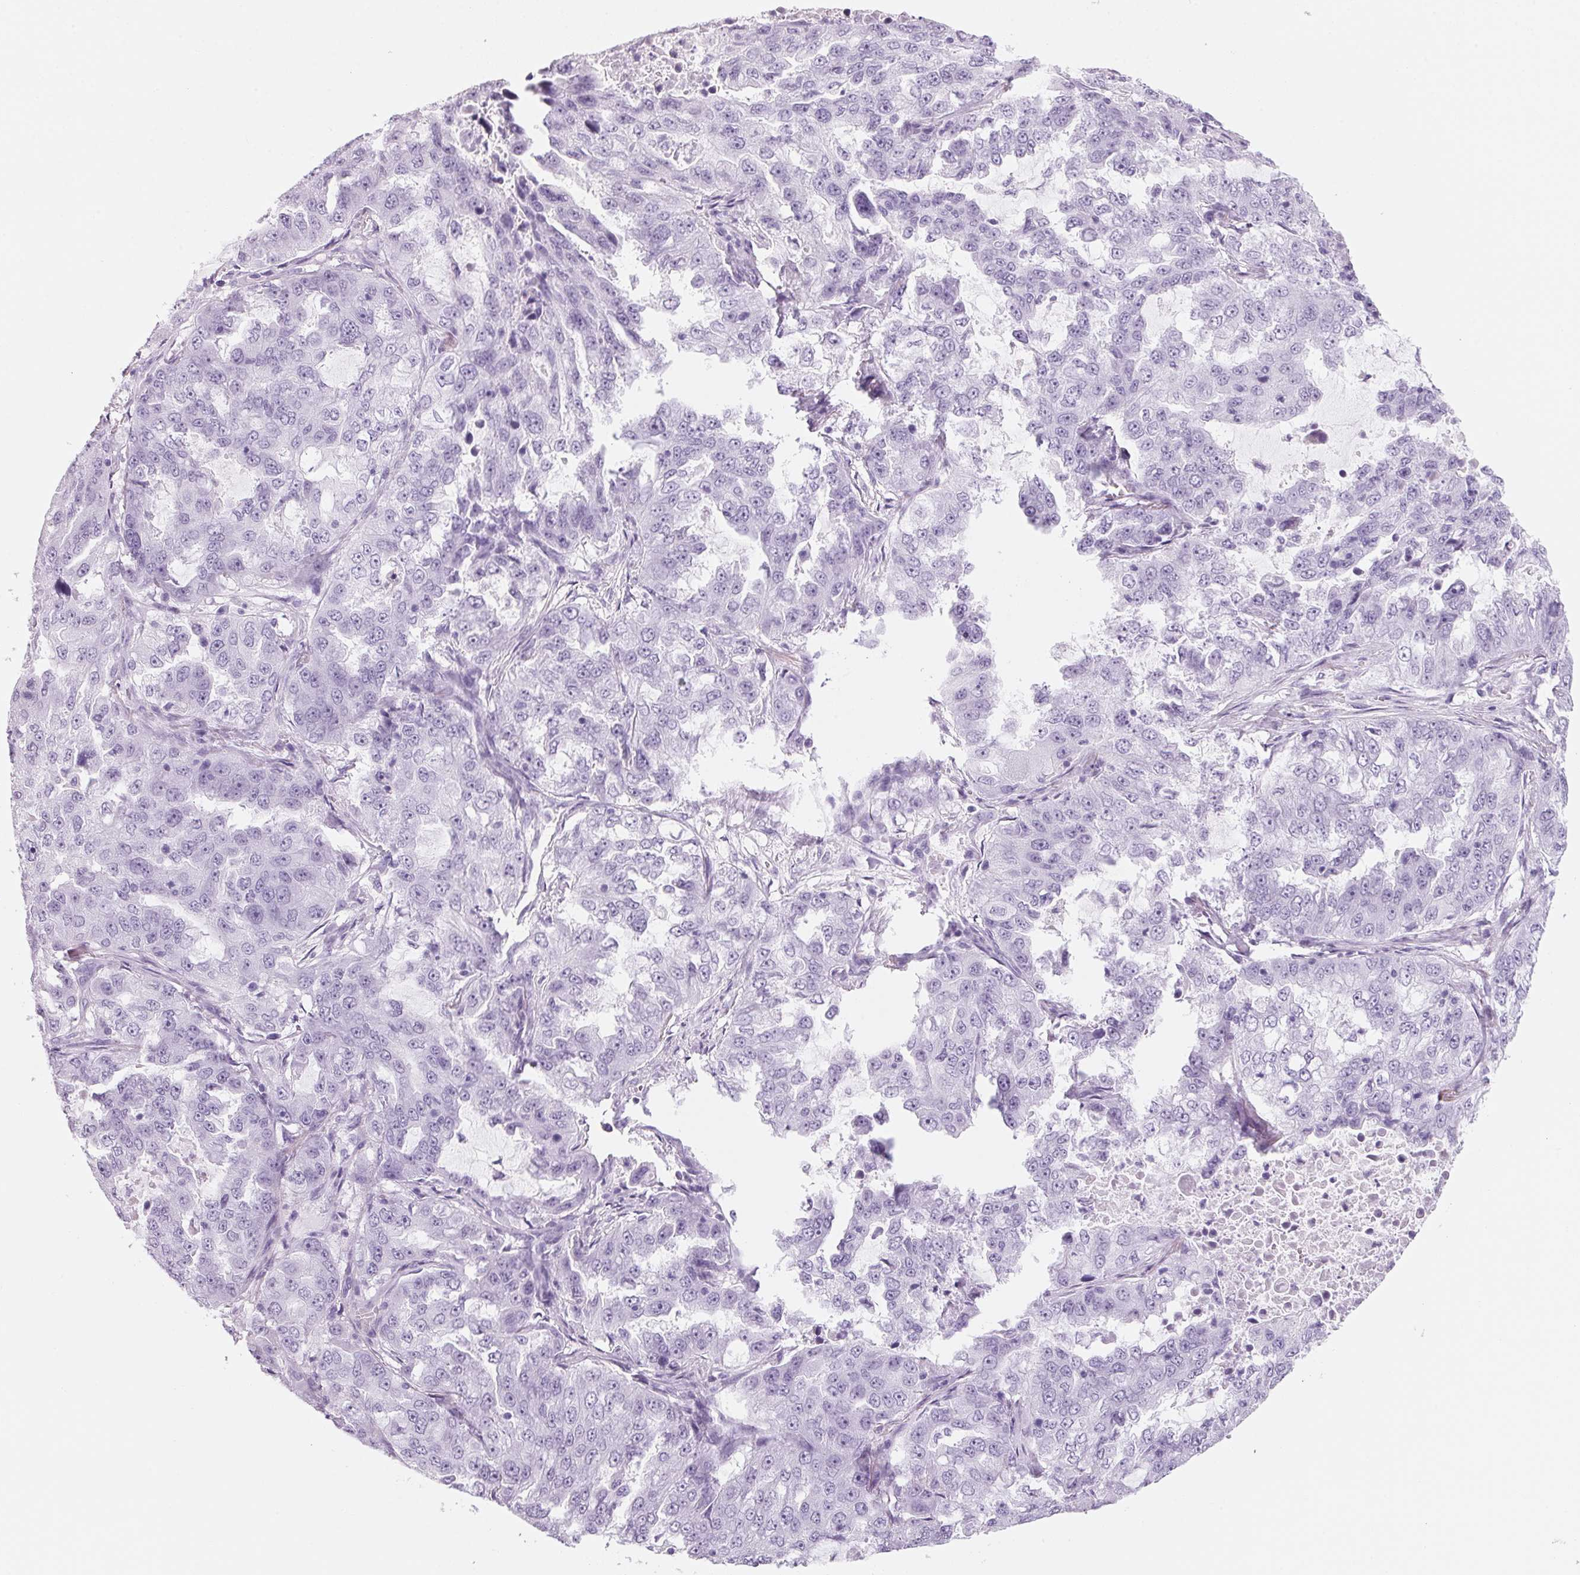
{"staining": {"intensity": "negative", "quantity": "none", "location": "none"}, "tissue": "lung cancer", "cell_type": "Tumor cells", "image_type": "cancer", "snomed": [{"axis": "morphology", "description": "Adenocarcinoma, NOS"}, {"axis": "topography", "description": "Lung"}], "caption": "Immunohistochemistry (IHC) of human lung adenocarcinoma shows no expression in tumor cells. The staining was performed using DAB to visualize the protein expression in brown, while the nuclei were stained in blue with hematoxylin (Magnification: 20x).", "gene": "ADAM20", "patient": {"sex": "female", "age": 61}}